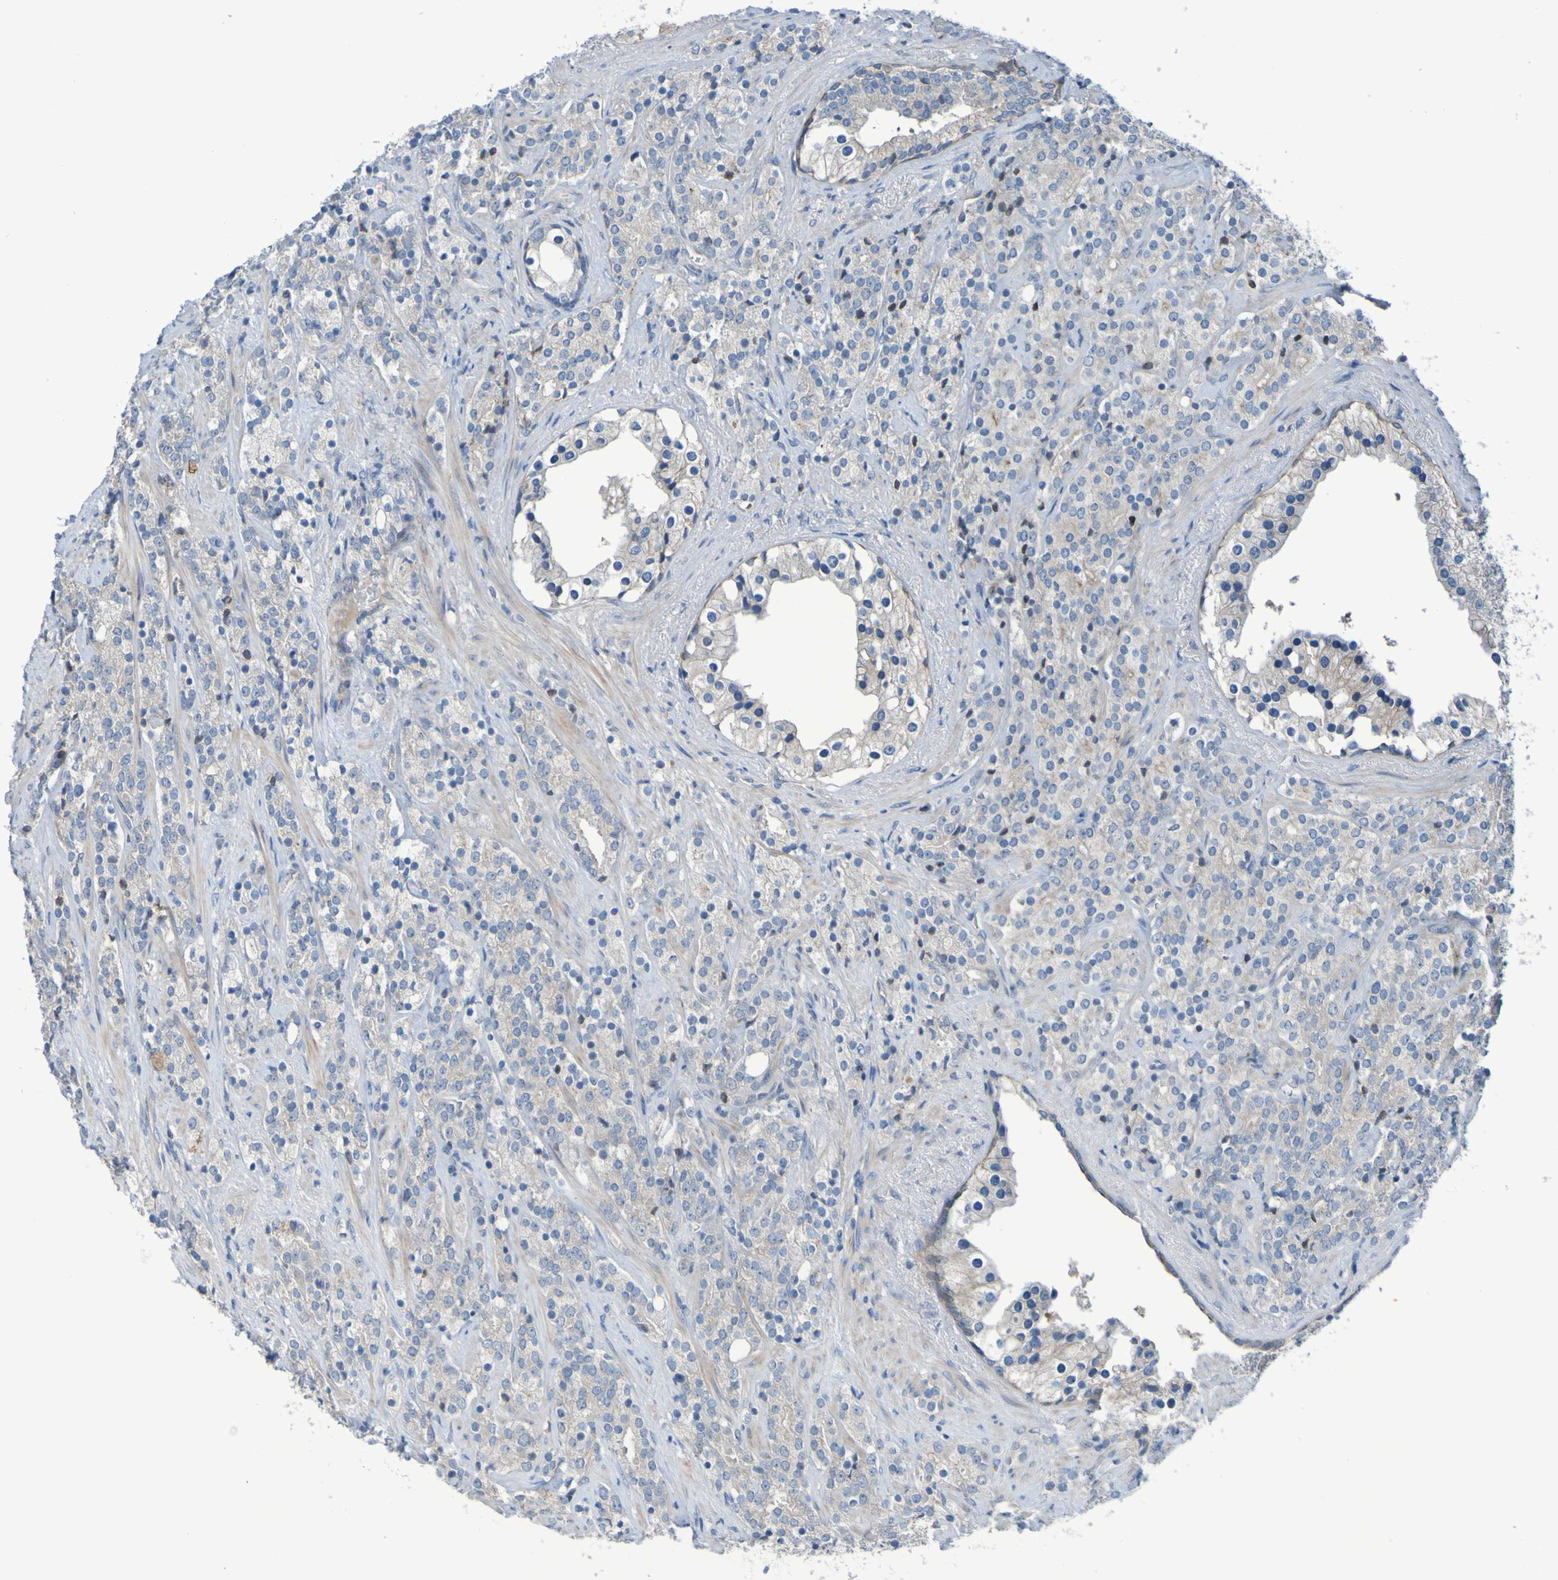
{"staining": {"intensity": "weak", "quantity": "<25%", "location": "cytoplasmic/membranous"}, "tissue": "prostate cancer", "cell_type": "Tumor cells", "image_type": "cancer", "snomed": [{"axis": "morphology", "description": "Adenocarcinoma, High grade"}, {"axis": "topography", "description": "Prostate"}], "caption": "The immunohistochemistry (IHC) micrograph has no significant positivity in tumor cells of prostate adenocarcinoma (high-grade) tissue. (Stains: DAB immunohistochemistry with hematoxylin counter stain, Microscopy: brightfield microscopy at high magnification).", "gene": "NPRL3", "patient": {"sex": "male", "age": 71}}